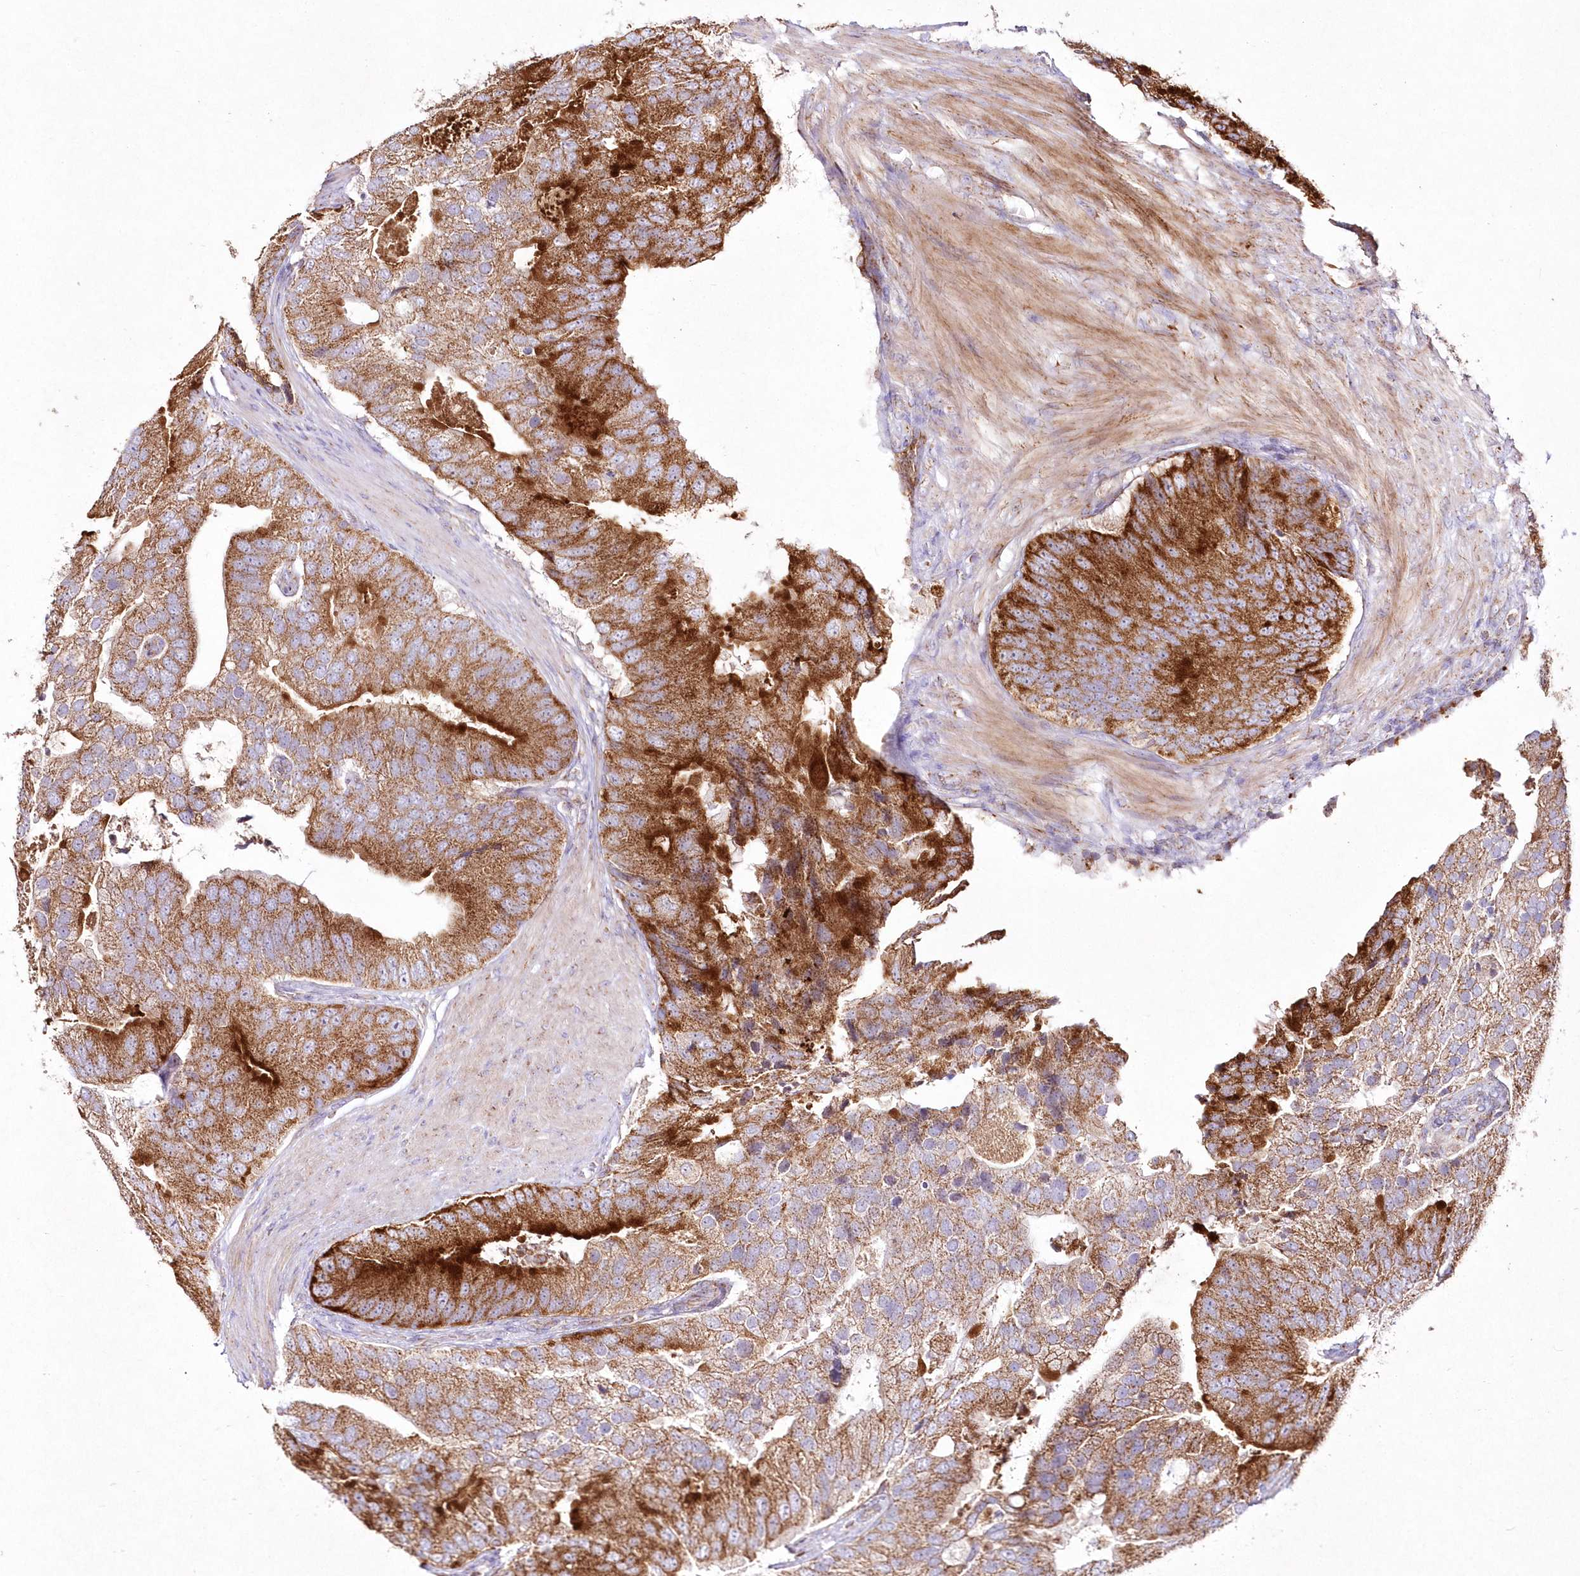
{"staining": {"intensity": "strong", "quantity": ">75%", "location": "cytoplasmic/membranous"}, "tissue": "prostate cancer", "cell_type": "Tumor cells", "image_type": "cancer", "snomed": [{"axis": "morphology", "description": "Adenocarcinoma, High grade"}, {"axis": "topography", "description": "Prostate"}], "caption": "This is a histology image of immunohistochemistry staining of prostate cancer (adenocarcinoma (high-grade)), which shows strong expression in the cytoplasmic/membranous of tumor cells.", "gene": "DNA2", "patient": {"sex": "male", "age": 70}}